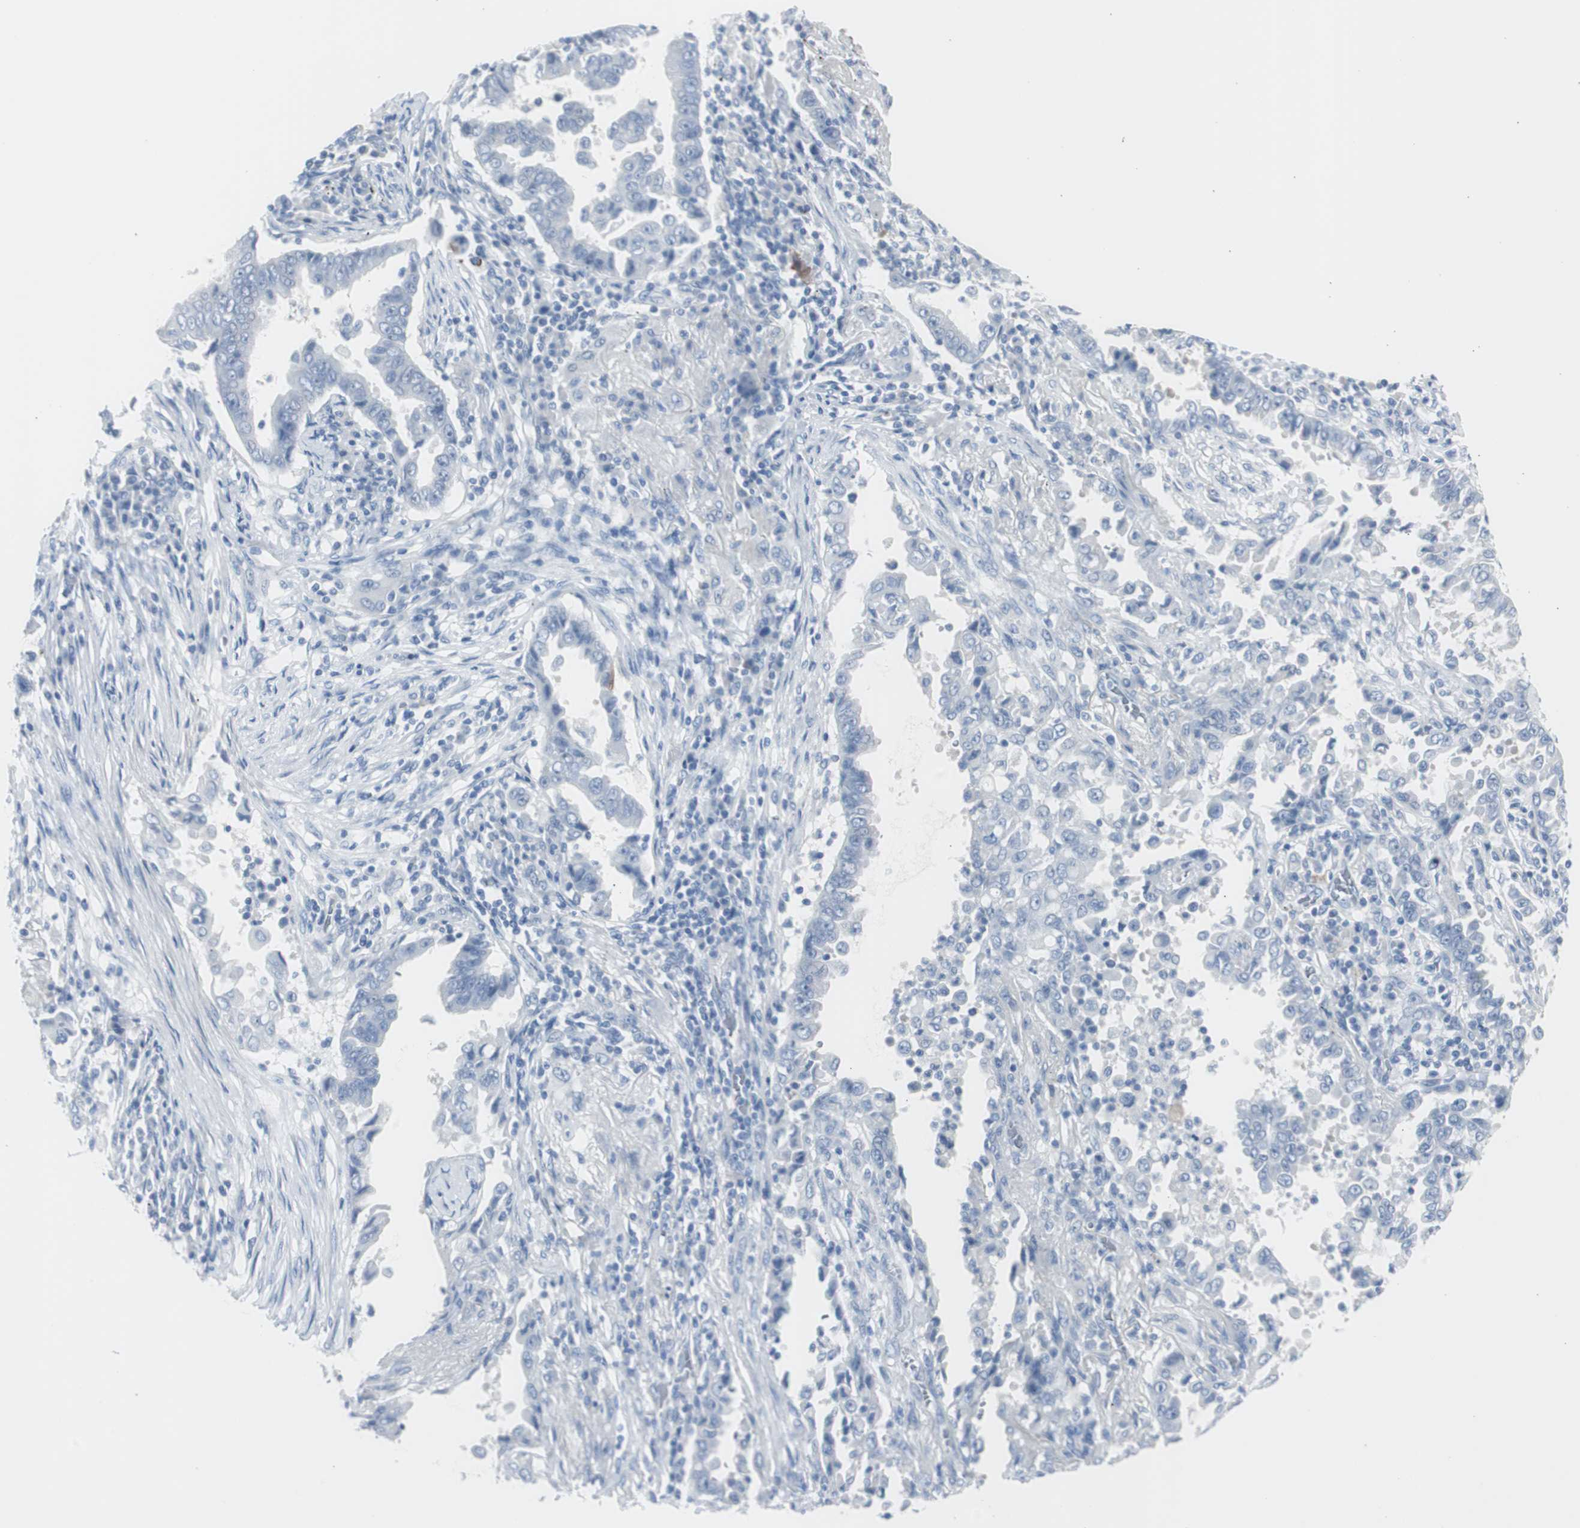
{"staining": {"intensity": "negative", "quantity": "none", "location": "none"}, "tissue": "lung cancer", "cell_type": "Tumor cells", "image_type": "cancer", "snomed": [{"axis": "morphology", "description": "Normal tissue, NOS"}, {"axis": "morphology", "description": "Inflammation, NOS"}, {"axis": "morphology", "description": "Adenocarcinoma, NOS"}, {"axis": "topography", "description": "Lung"}], "caption": "Protein analysis of lung cancer (adenocarcinoma) reveals no significant staining in tumor cells.", "gene": "S100A7", "patient": {"sex": "female", "age": 64}}